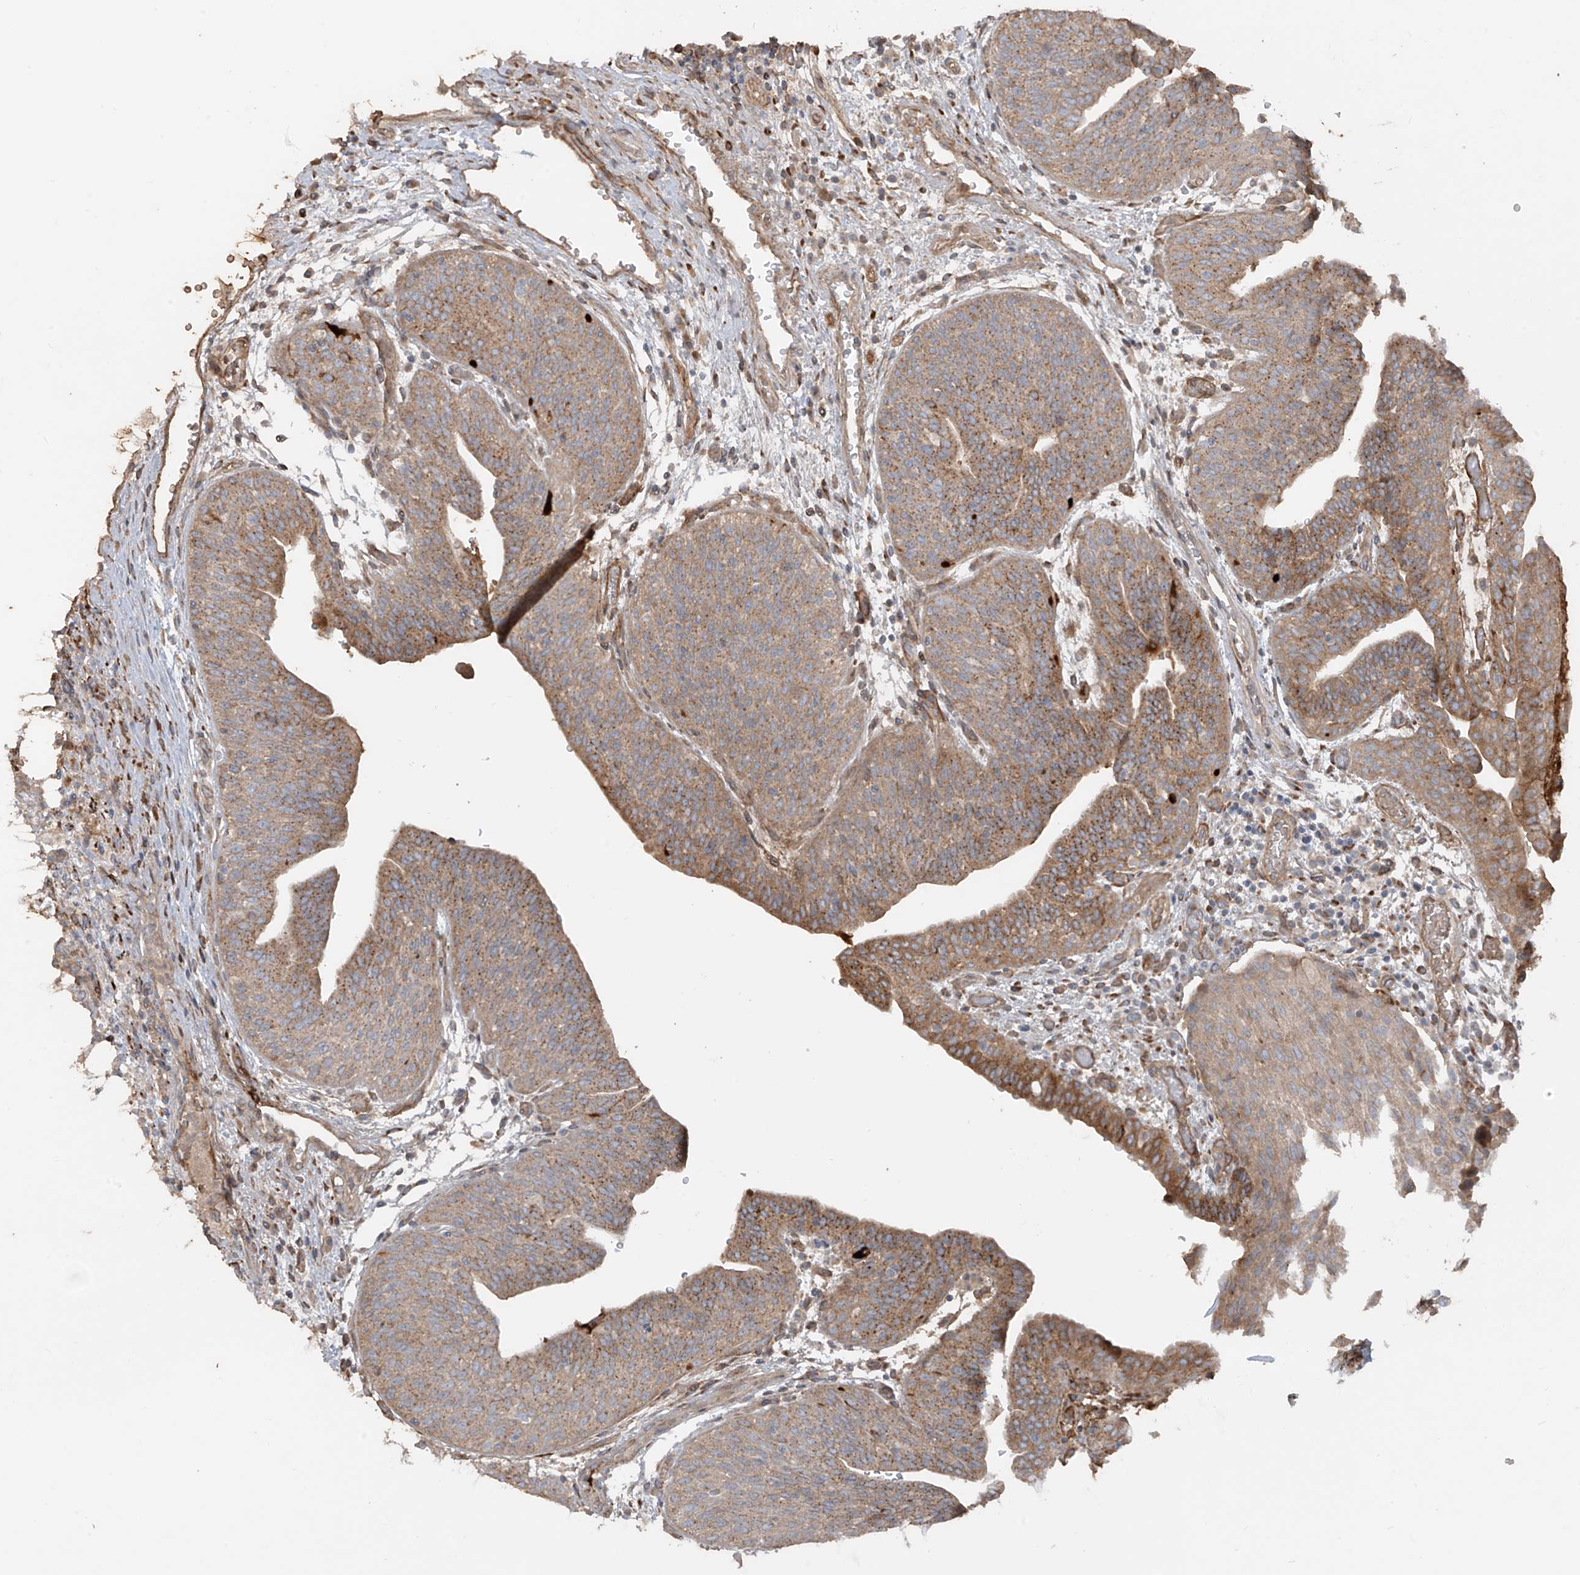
{"staining": {"intensity": "moderate", "quantity": "25%-75%", "location": "cytoplasmic/membranous"}, "tissue": "urothelial cancer", "cell_type": "Tumor cells", "image_type": "cancer", "snomed": [{"axis": "morphology", "description": "Urothelial carcinoma, High grade"}, {"axis": "topography", "description": "Urinary bladder"}], "caption": "Tumor cells reveal medium levels of moderate cytoplasmic/membranous expression in about 25%-75% of cells in human high-grade urothelial carcinoma.", "gene": "ABTB1", "patient": {"sex": "male", "age": 35}}